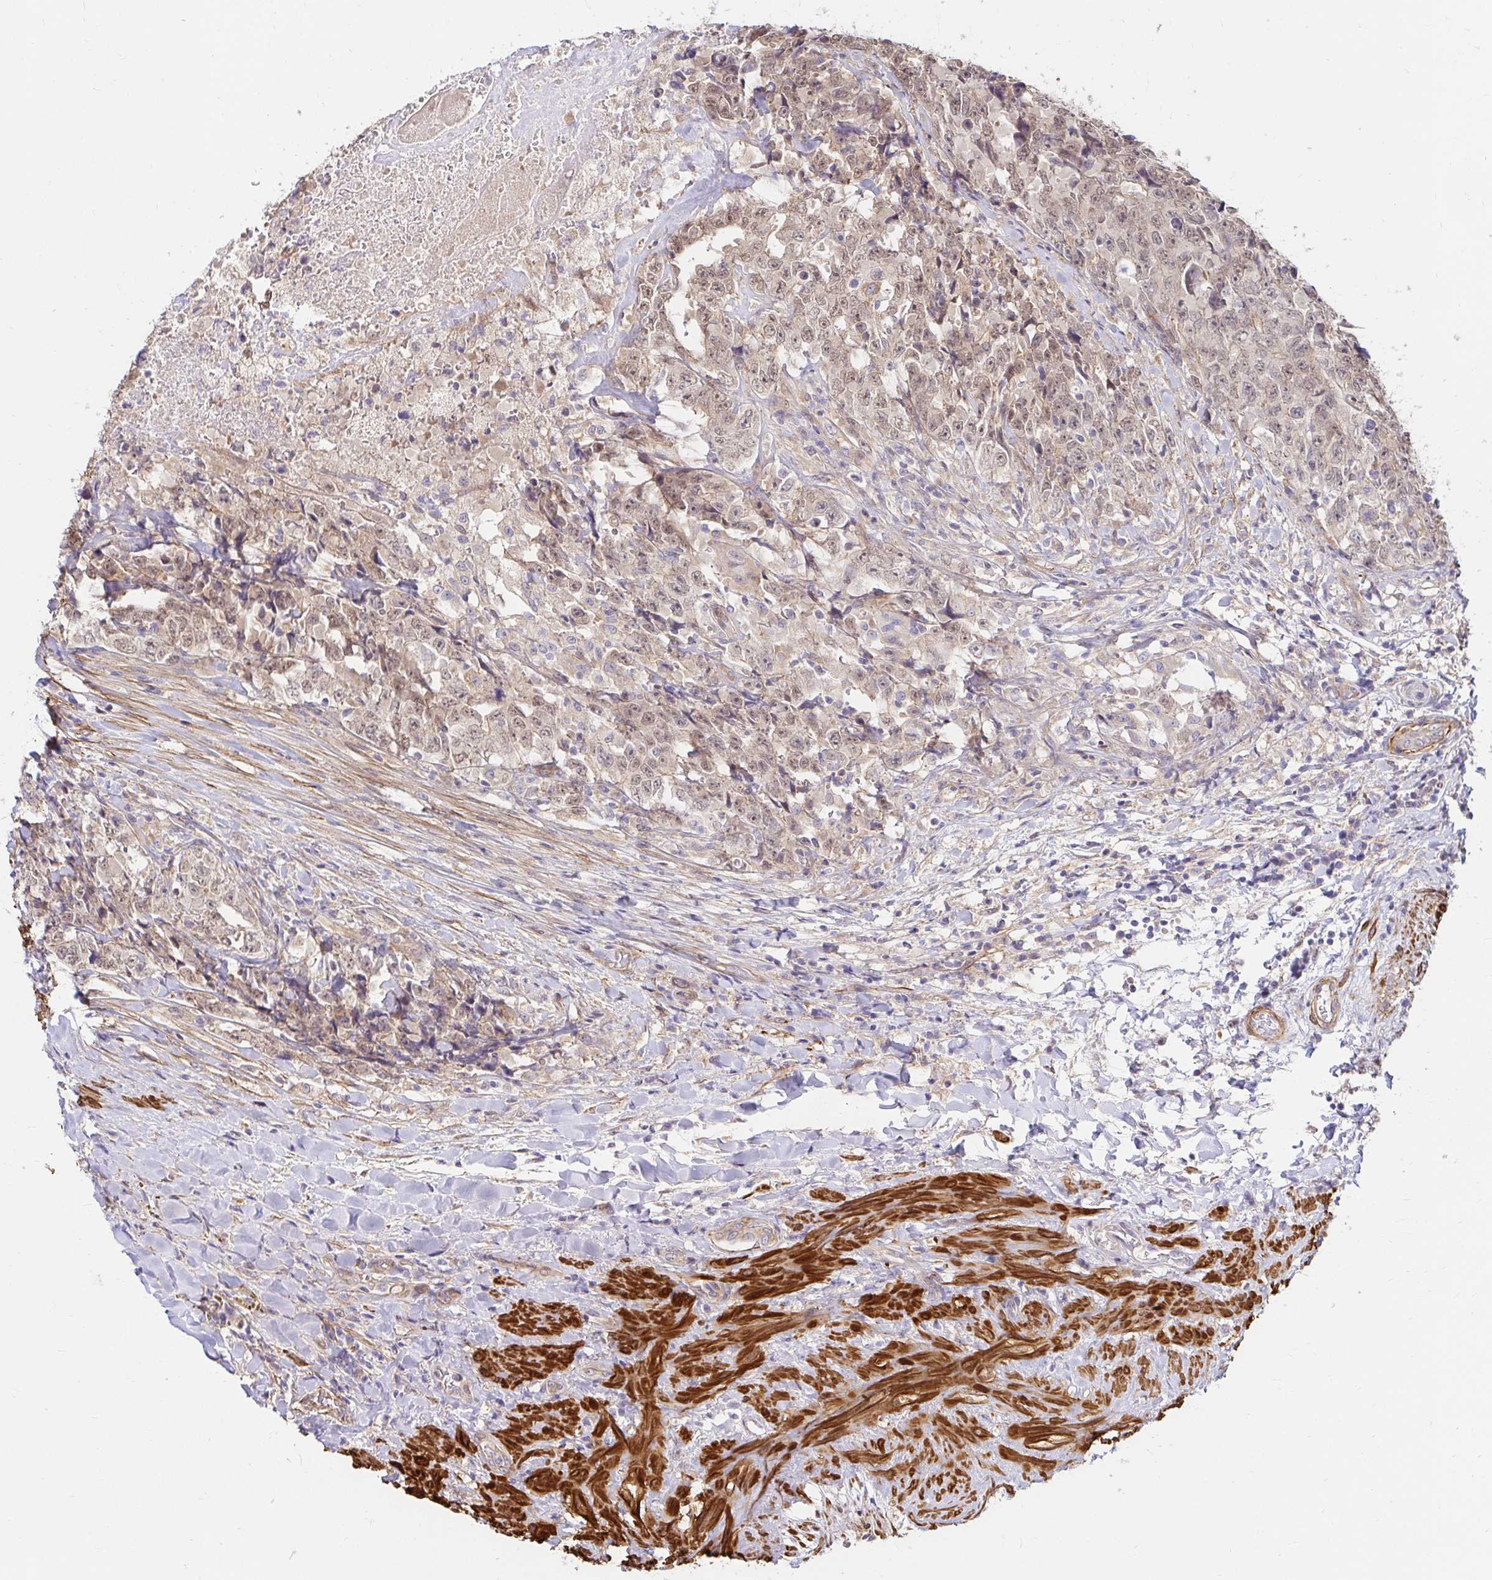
{"staining": {"intensity": "weak", "quantity": ">75%", "location": "cytoplasmic/membranous,nuclear"}, "tissue": "testis cancer", "cell_type": "Tumor cells", "image_type": "cancer", "snomed": [{"axis": "morphology", "description": "Carcinoma, Embryonal, NOS"}, {"axis": "topography", "description": "Testis"}], "caption": "Immunohistochemistry micrograph of human testis cancer stained for a protein (brown), which displays low levels of weak cytoplasmic/membranous and nuclear positivity in approximately >75% of tumor cells.", "gene": "YAP1", "patient": {"sex": "male", "age": 24}}